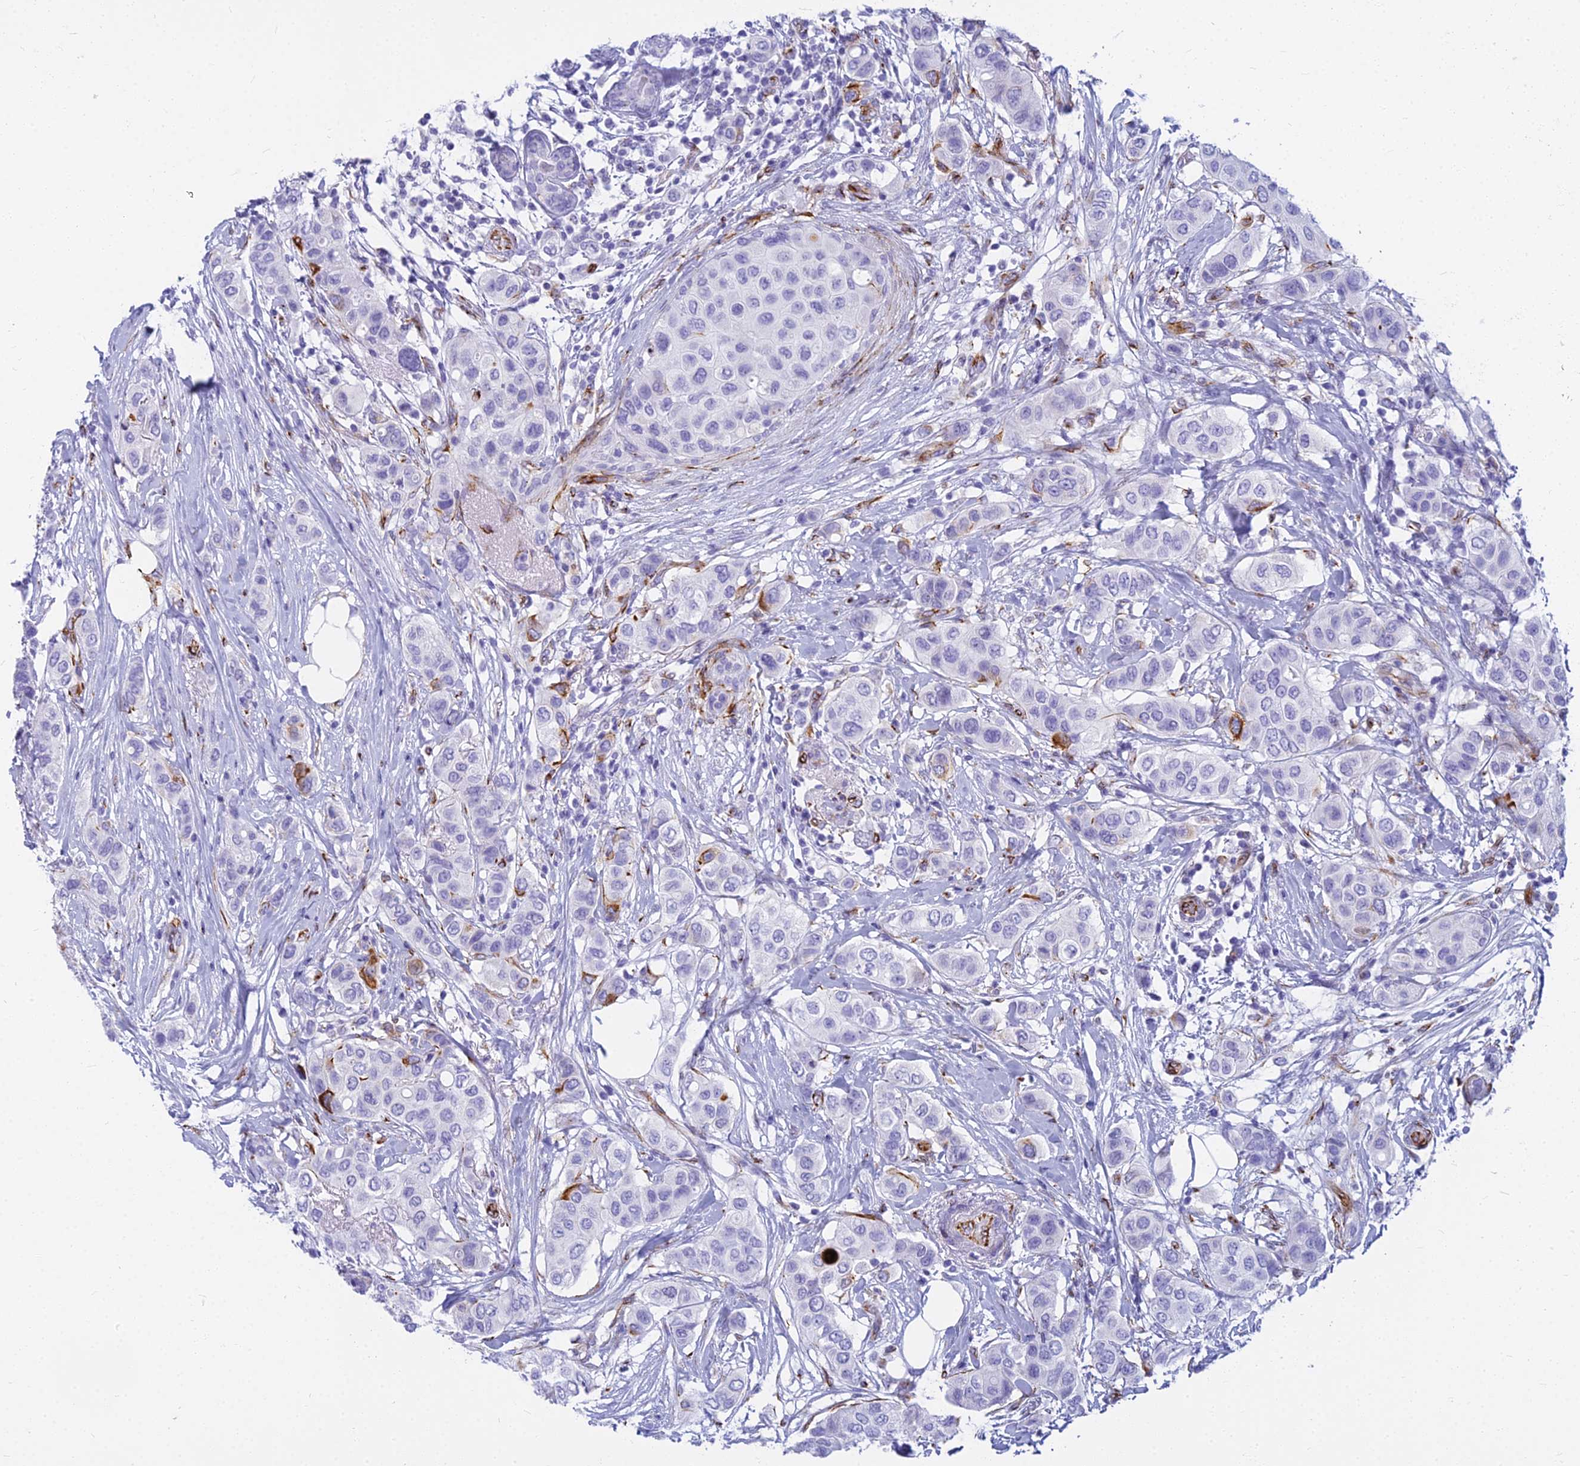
{"staining": {"intensity": "negative", "quantity": "none", "location": "none"}, "tissue": "breast cancer", "cell_type": "Tumor cells", "image_type": "cancer", "snomed": [{"axis": "morphology", "description": "Lobular carcinoma"}, {"axis": "topography", "description": "Breast"}], "caption": "A high-resolution histopathology image shows IHC staining of breast cancer (lobular carcinoma), which displays no significant positivity in tumor cells. (DAB immunohistochemistry (IHC), high magnification).", "gene": "EVI2A", "patient": {"sex": "female", "age": 51}}